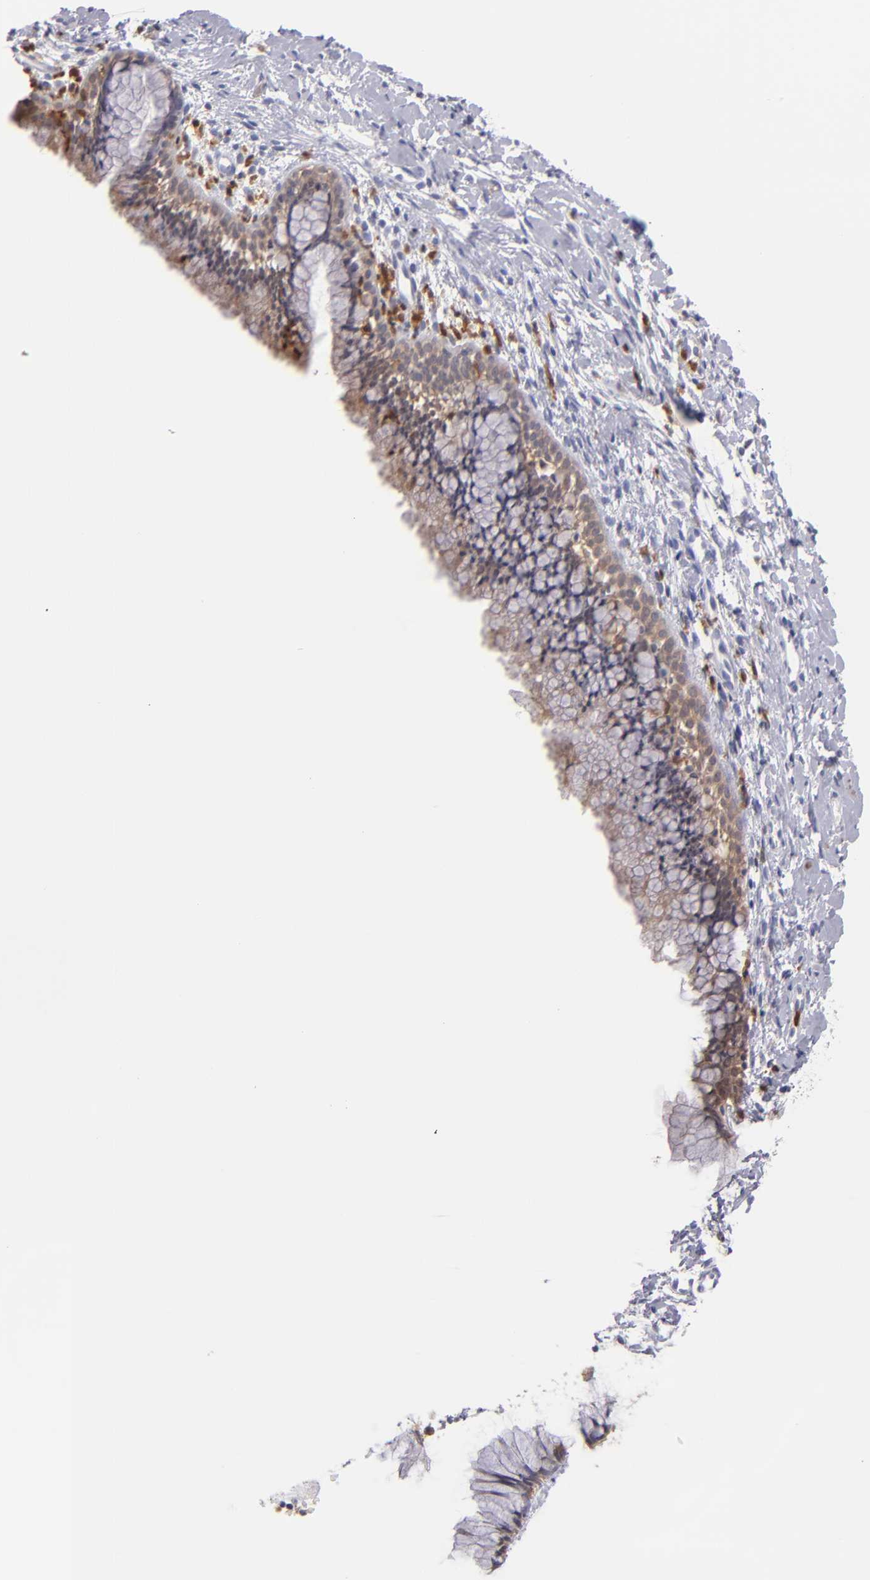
{"staining": {"intensity": "moderate", "quantity": ">75%", "location": "cytoplasmic/membranous"}, "tissue": "cervix", "cell_type": "Glandular cells", "image_type": "normal", "snomed": [{"axis": "morphology", "description": "Normal tissue, NOS"}, {"axis": "topography", "description": "Cervix"}], "caption": "The image displays immunohistochemical staining of normal cervix. There is moderate cytoplasmic/membranous positivity is appreciated in approximately >75% of glandular cells. (DAB IHC with brightfield microscopy, high magnification).", "gene": "PRKCD", "patient": {"sex": "female", "age": 46}}